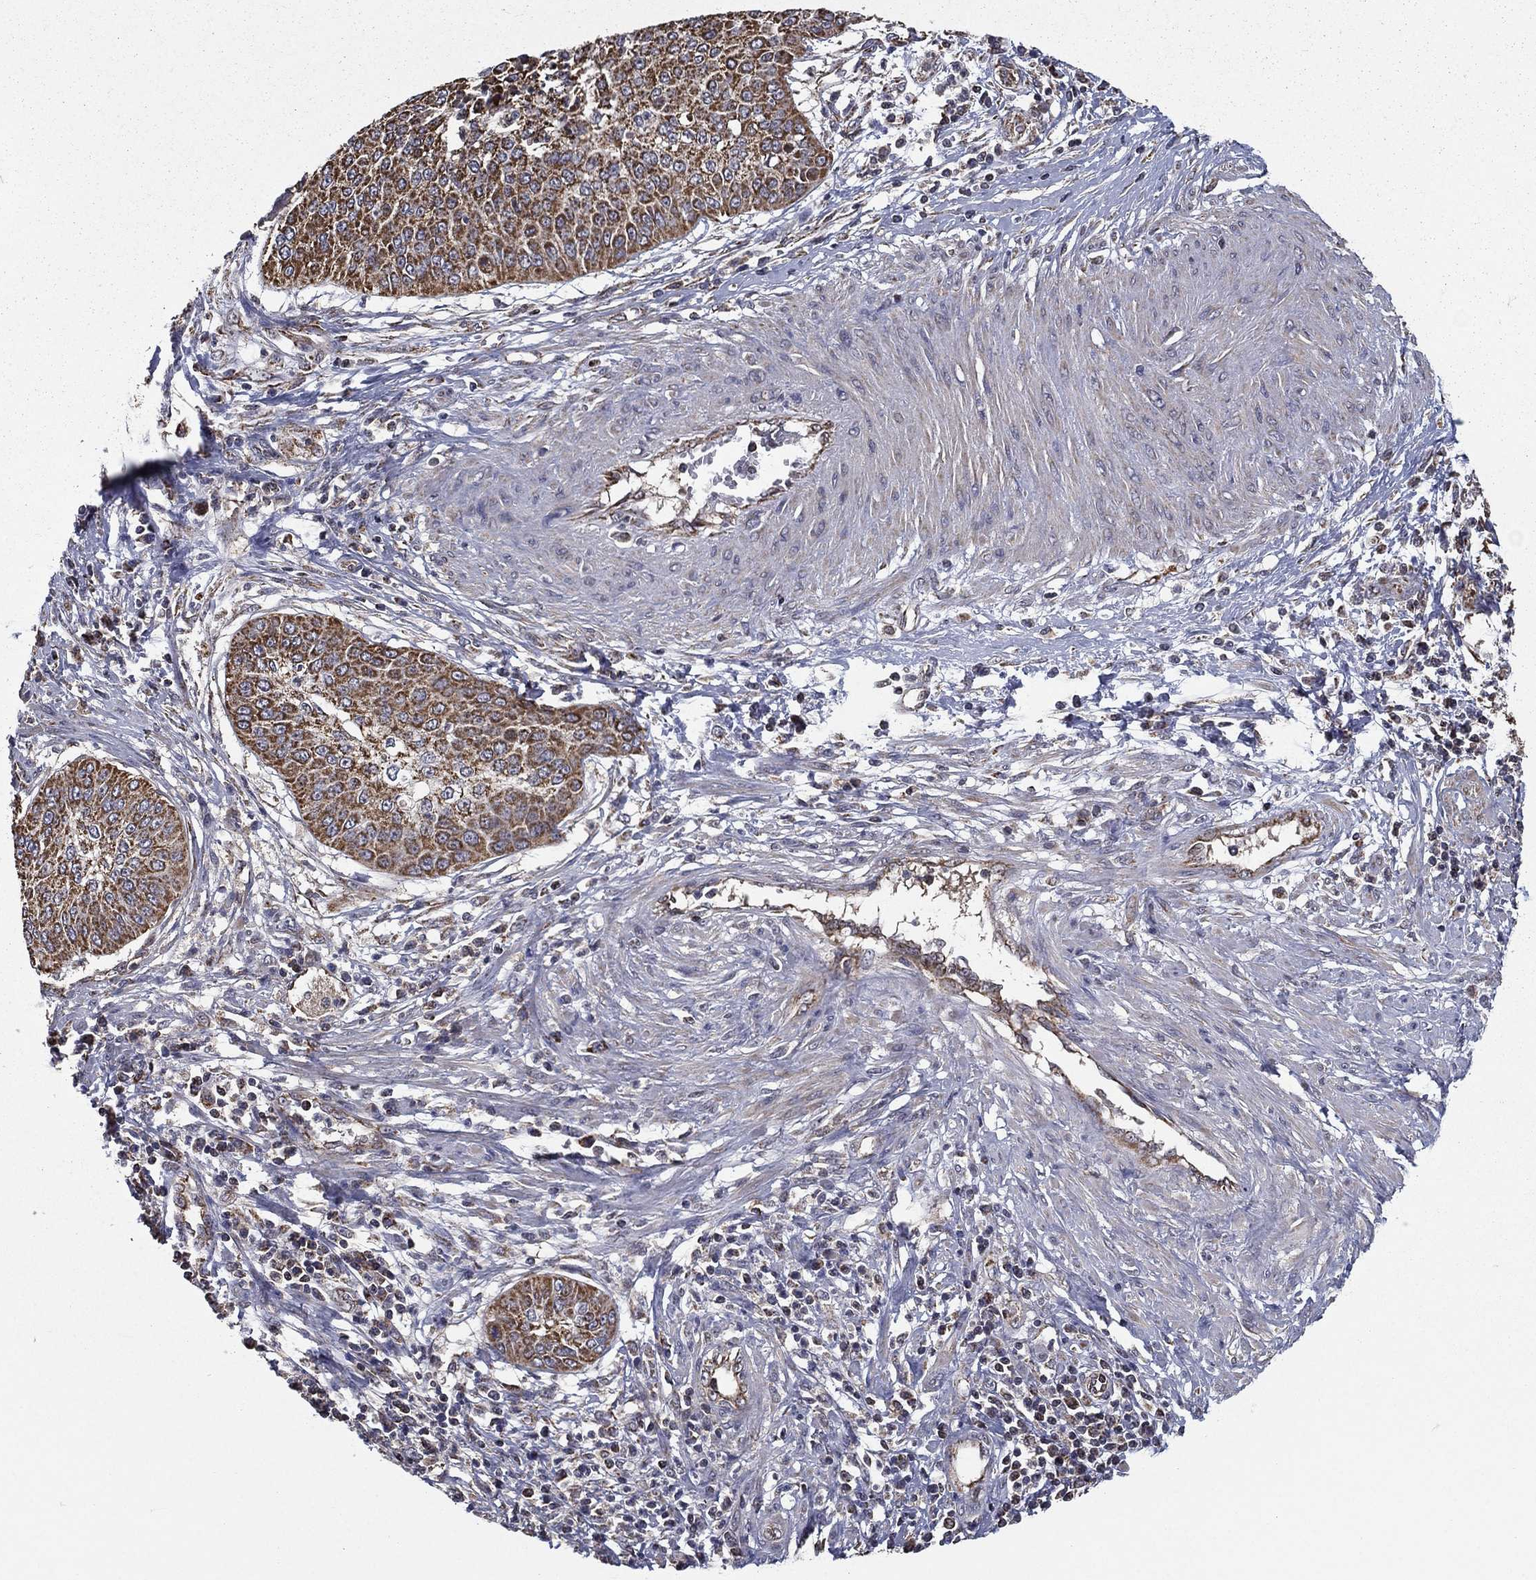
{"staining": {"intensity": "moderate", "quantity": "25%-75%", "location": "cytoplasmic/membranous"}, "tissue": "cervical cancer", "cell_type": "Tumor cells", "image_type": "cancer", "snomed": [{"axis": "morphology", "description": "Normal tissue, NOS"}, {"axis": "morphology", "description": "Squamous cell carcinoma, NOS"}, {"axis": "topography", "description": "Cervix"}], "caption": "Tumor cells display moderate cytoplasmic/membranous expression in about 25%-75% of cells in cervical squamous cell carcinoma.", "gene": "RIGI", "patient": {"sex": "female", "age": 39}}